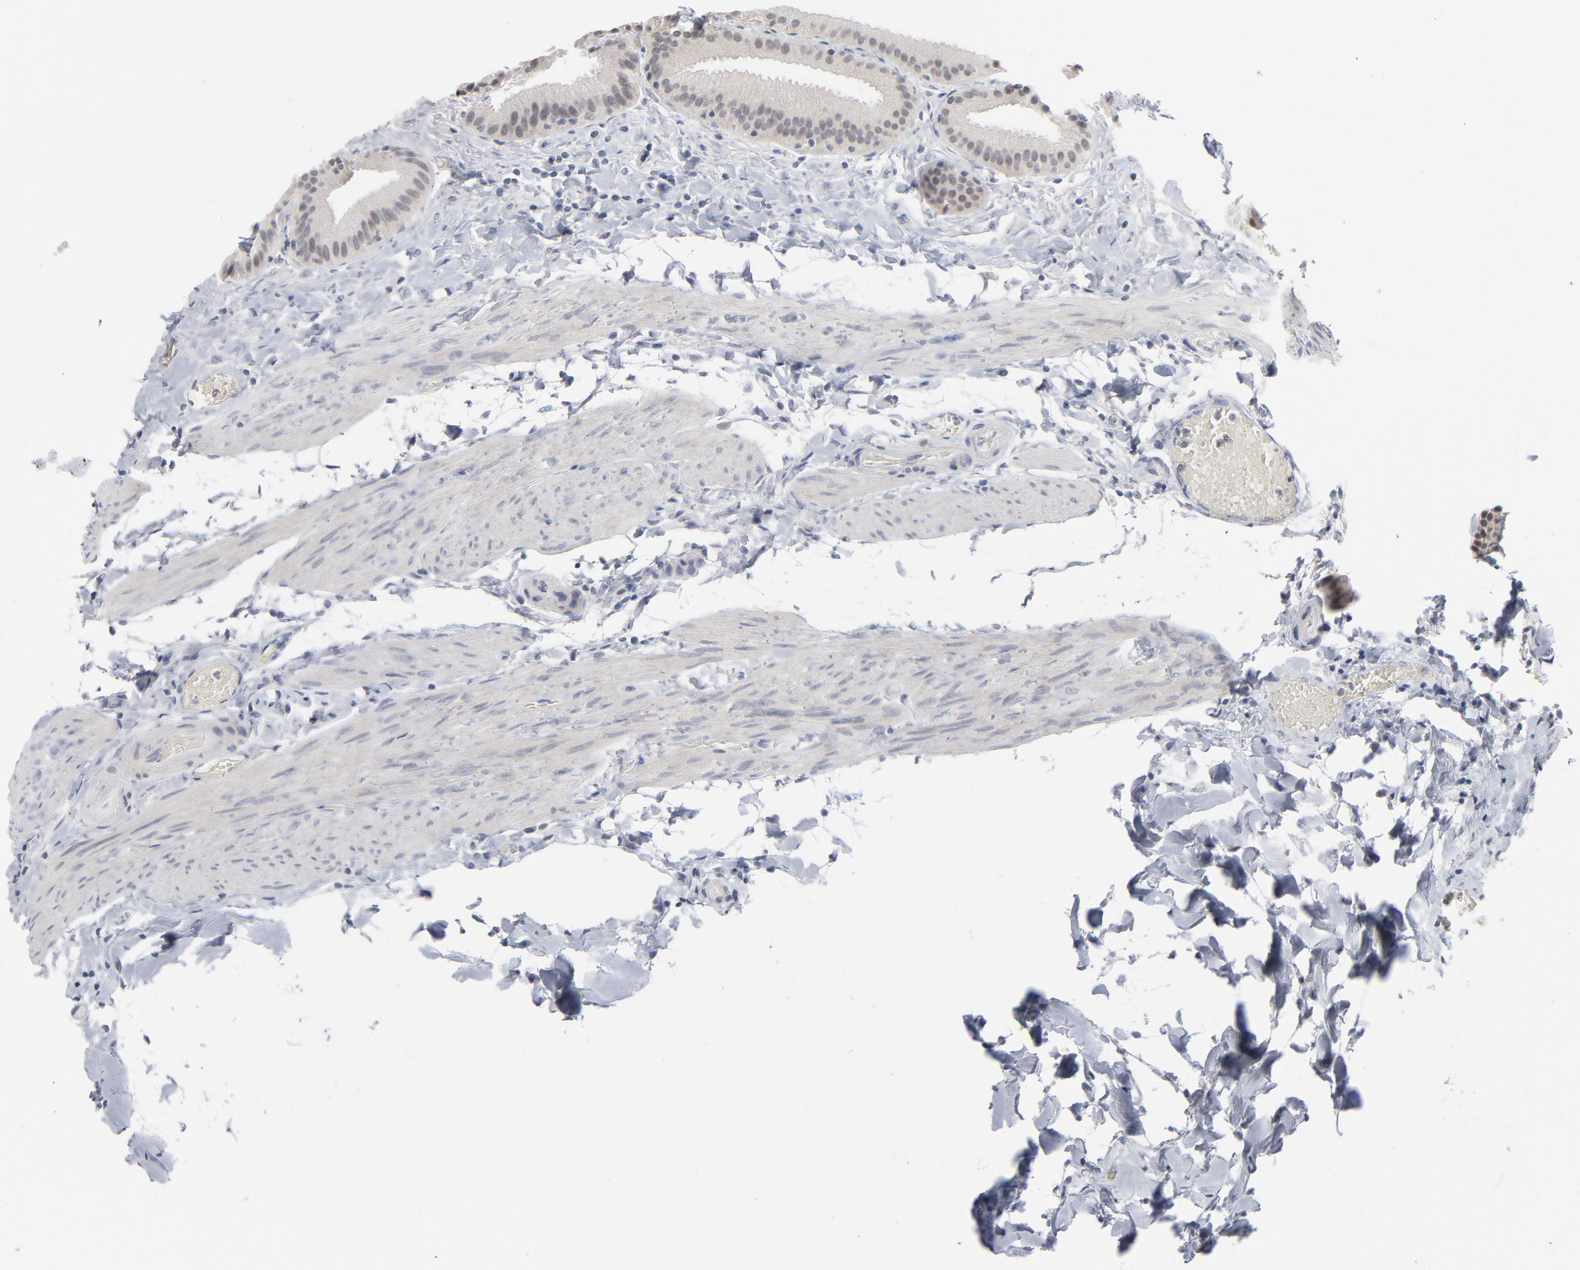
{"staining": {"intensity": "weak", "quantity": "25%-75%", "location": "cytoplasmic/membranous"}, "tissue": "gallbladder", "cell_type": "Glandular cells", "image_type": "normal", "snomed": [{"axis": "morphology", "description": "Normal tissue, NOS"}, {"axis": "topography", "description": "Gallbladder"}], "caption": "Immunohistochemical staining of unremarkable gallbladder demonstrates weak cytoplasmic/membranous protein expression in approximately 25%-75% of glandular cells.", "gene": "FOXN2", "patient": {"sex": "female", "age": 63}}